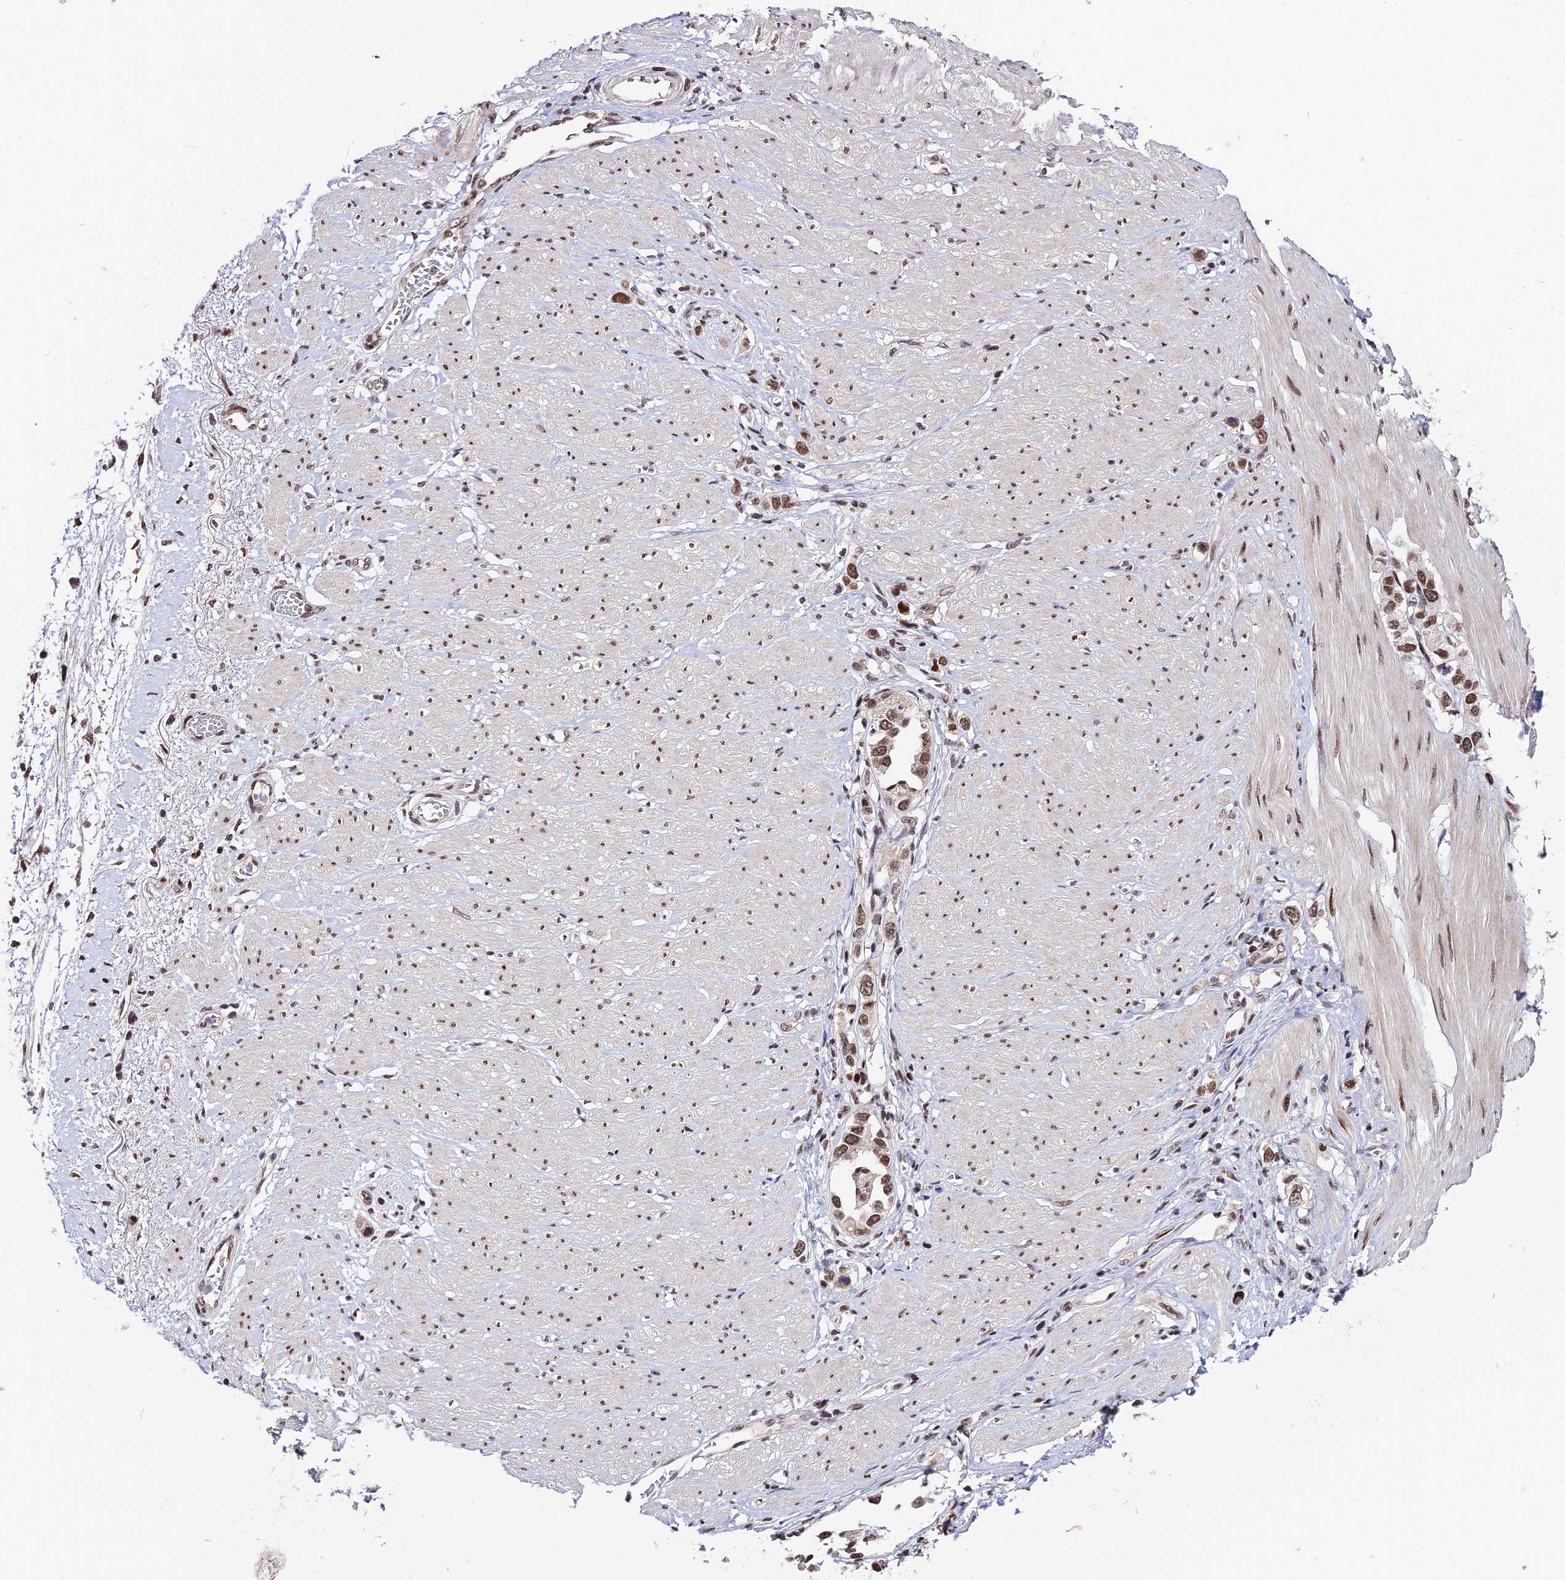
{"staining": {"intensity": "moderate", "quantity": ">75%", "location": "nuclear"}, "tissue": "stomach cancer", "cell_type": "Tumor cells", "image_type": "cancer", "snomed": [{"axis": "morphology", "description": "Adenocarcinoma, NOS"}, {"axis": "topography", "description": "Stomach"}], "caption": "This is a histology image of IHC staining of stomach adenocarcinoma, which shows moderate positivity in the nuclear of tumor cells.", "gene": "SYT15", "patient": {"sex": "female", "age": 65}}